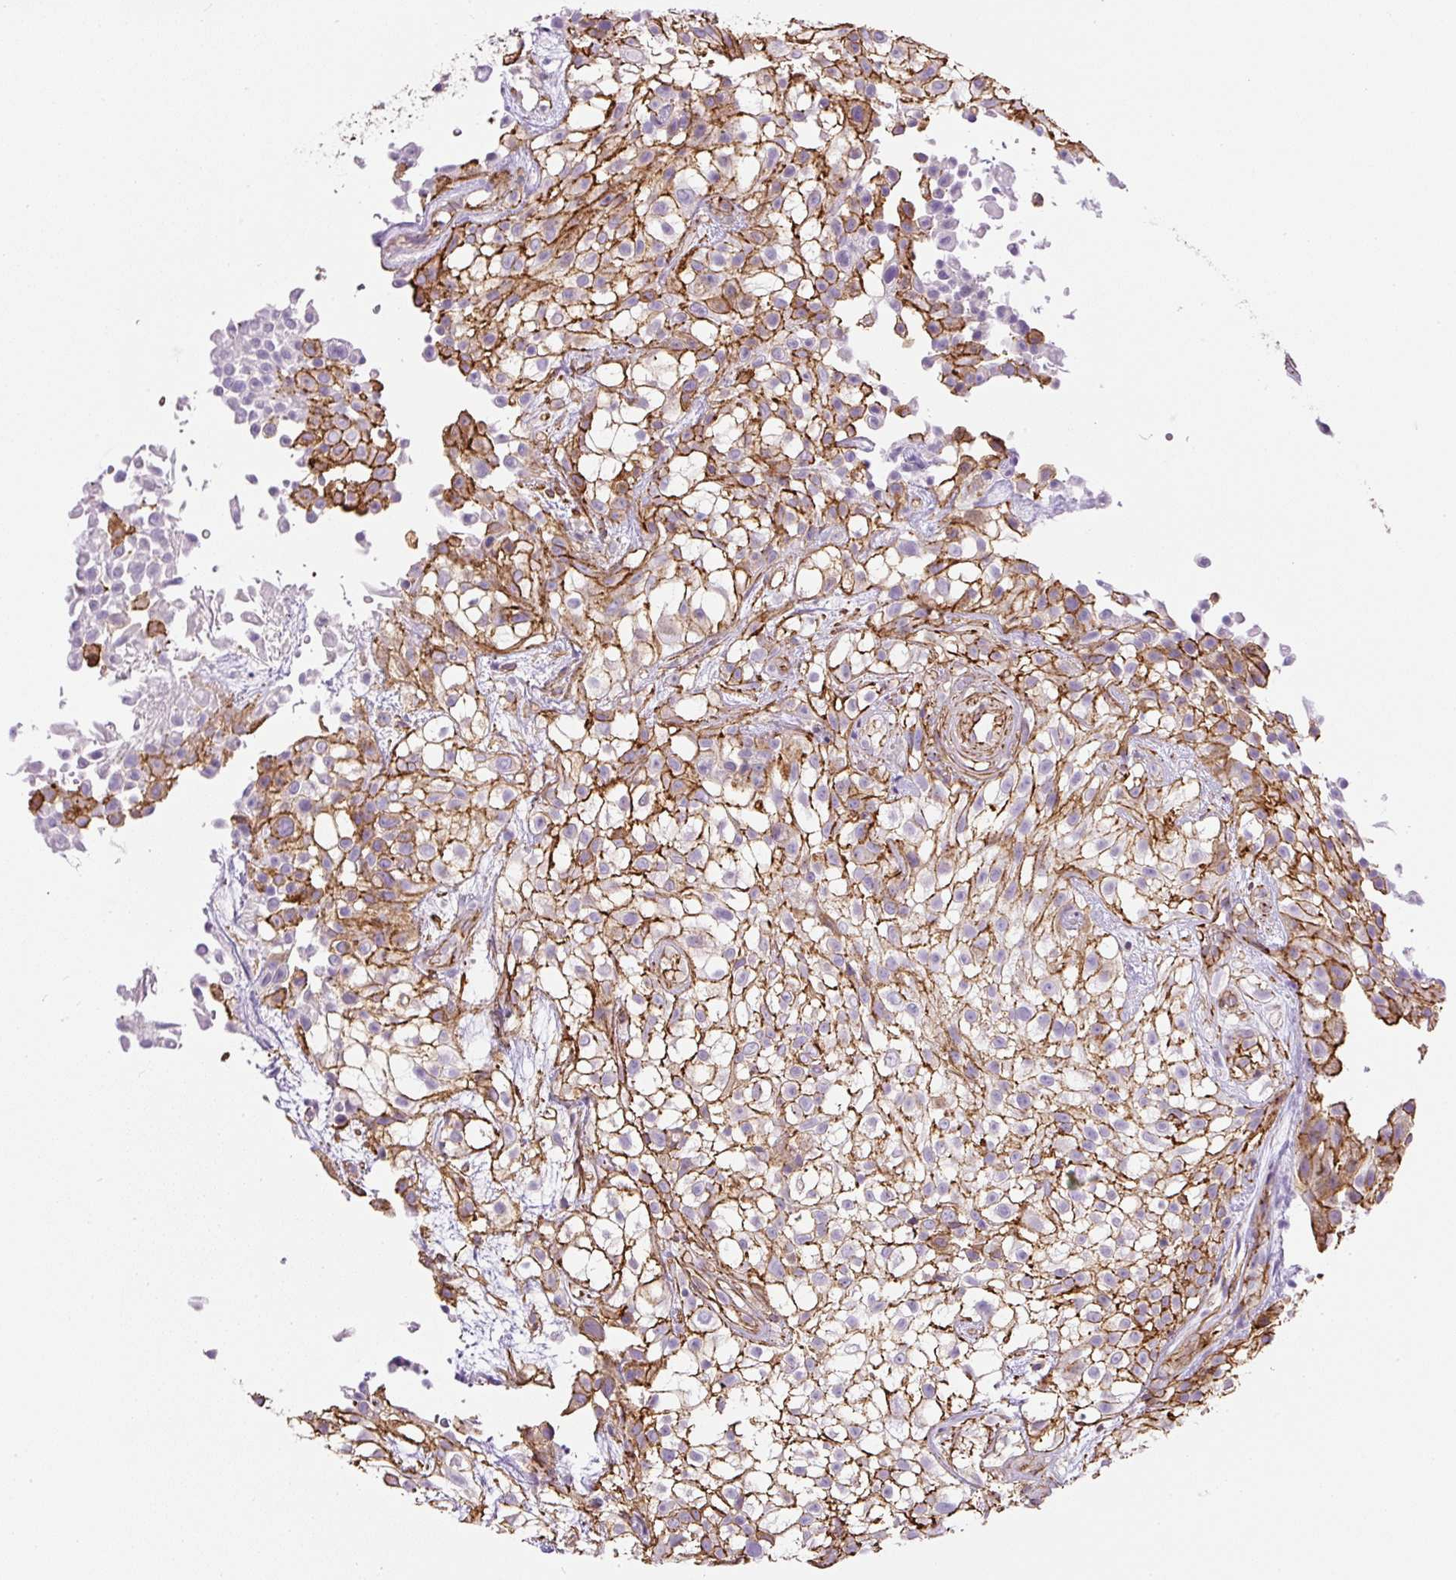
{"staining": {"intensity": "strong", "quantity": ">75%", "location": "cytoplasmic/membranous"}, "tissue": "urothelial cancer", "cell_type": "Tumor cells", "image_type": "cancer", "snomed": [{"axis": "morphology", "description": "Urothelial carcinoma, High grade"}, {"axis": "topography", "description": "Urinary bladder"}], "caption": "Protein staining of urothelial cancer tissue shows strong cytoplasmic/membranous expression in about >75% of tumor cells.", "gene": "B3GALT5", "patient": {"sex": "male", "age": 56}}